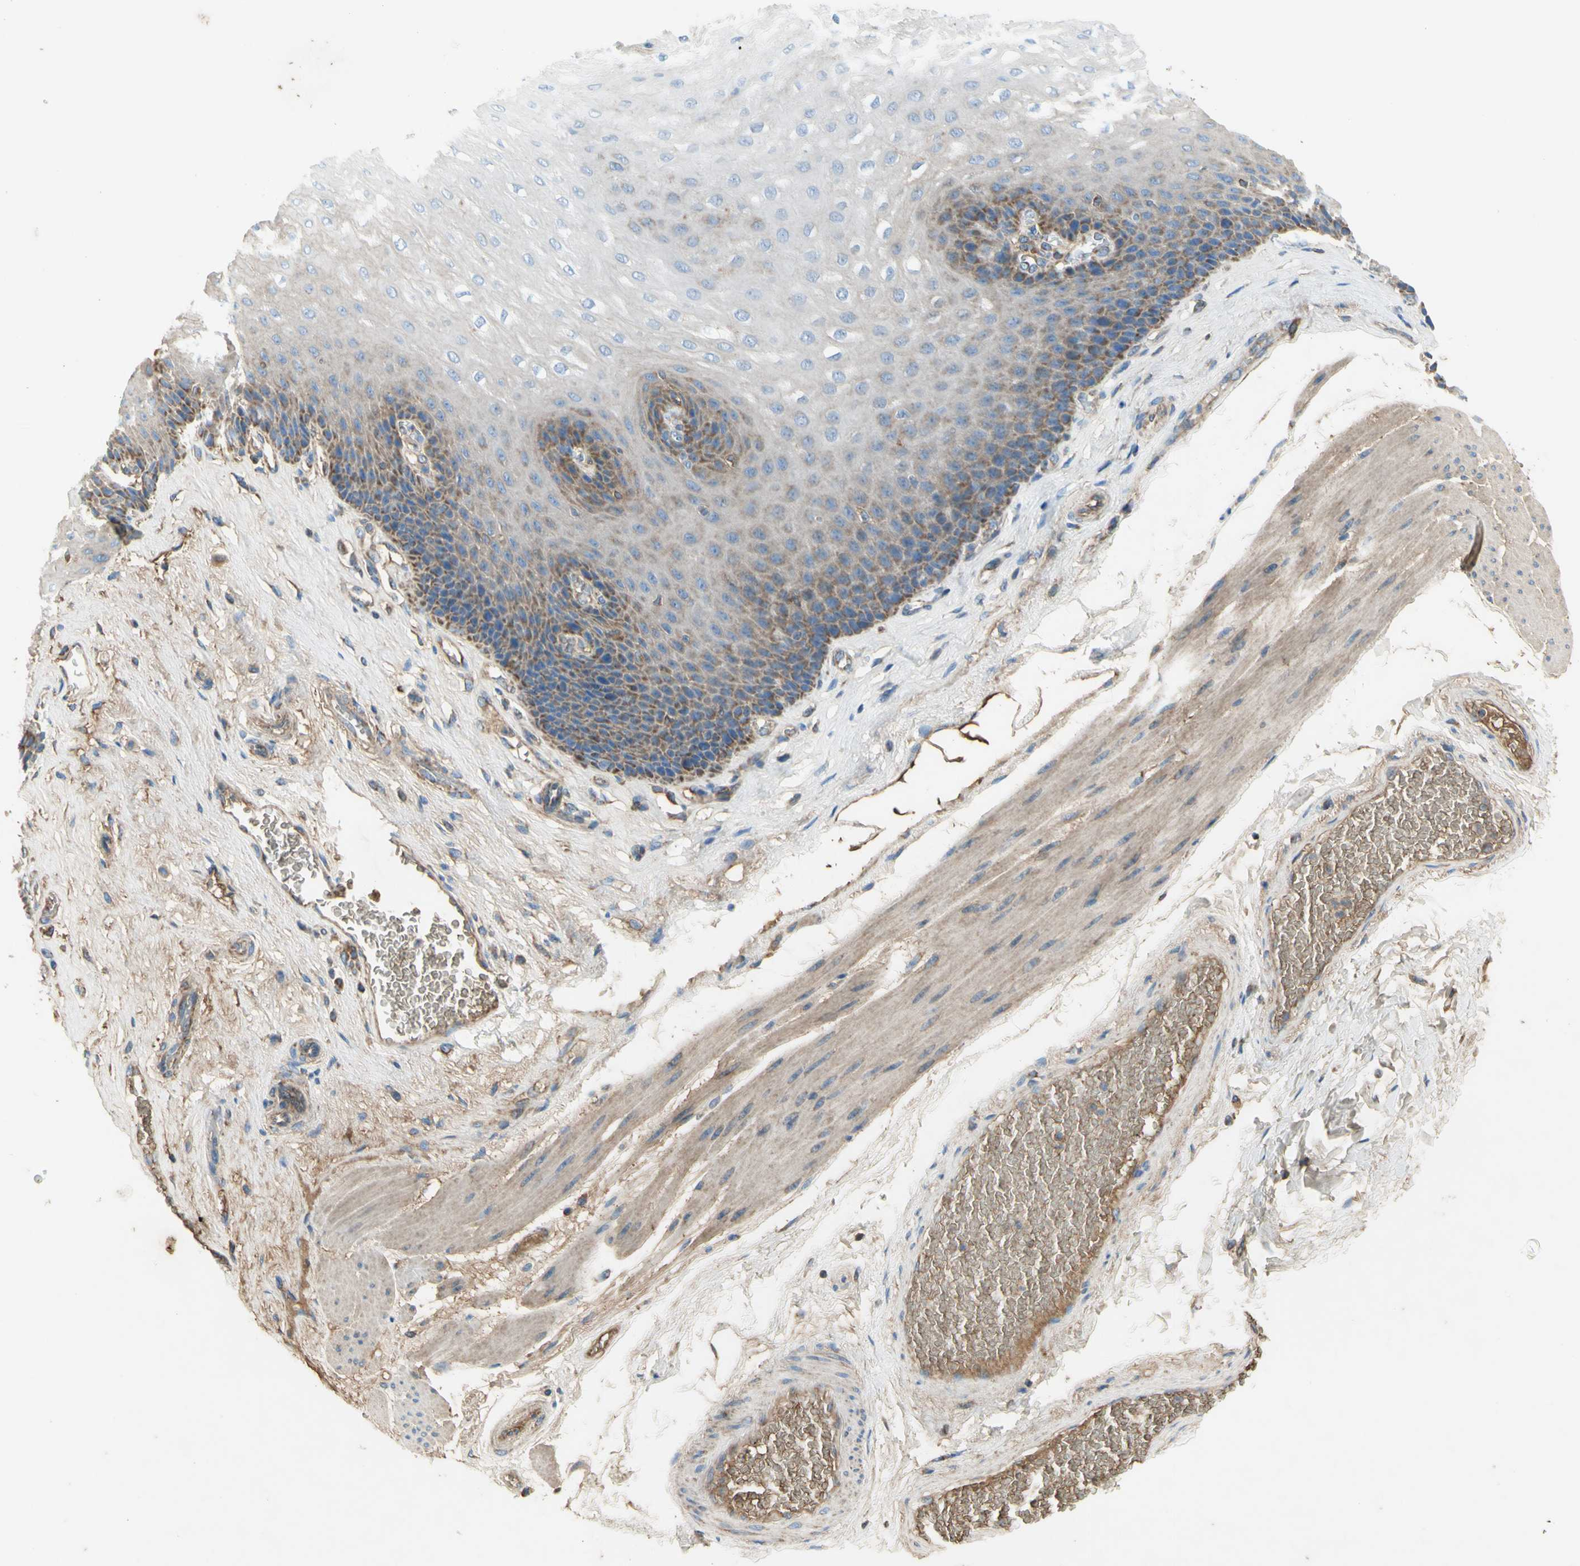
{"staining": {"intensity": "moderate", "quantity": "<25%", "location": "cytoplasmic/membranous"}, "tissue": "esophagus", "cell_type": "Squamous epithelial cells", "image_type": "normal", "snomed": [{"axis": "morphology", "description": "Normal tissue, NOS"}, {"axis": "topography", "description": "Esophagus"}], "caption": "There is low levels of moderate cytoplasmic/membranous expression in squamous epithelial cells of normal esophagus, as demonstrated by immunohistochemical staining (brown color).", "gene": "SDHB", "patient": {"sex": "female", "age": 72}}